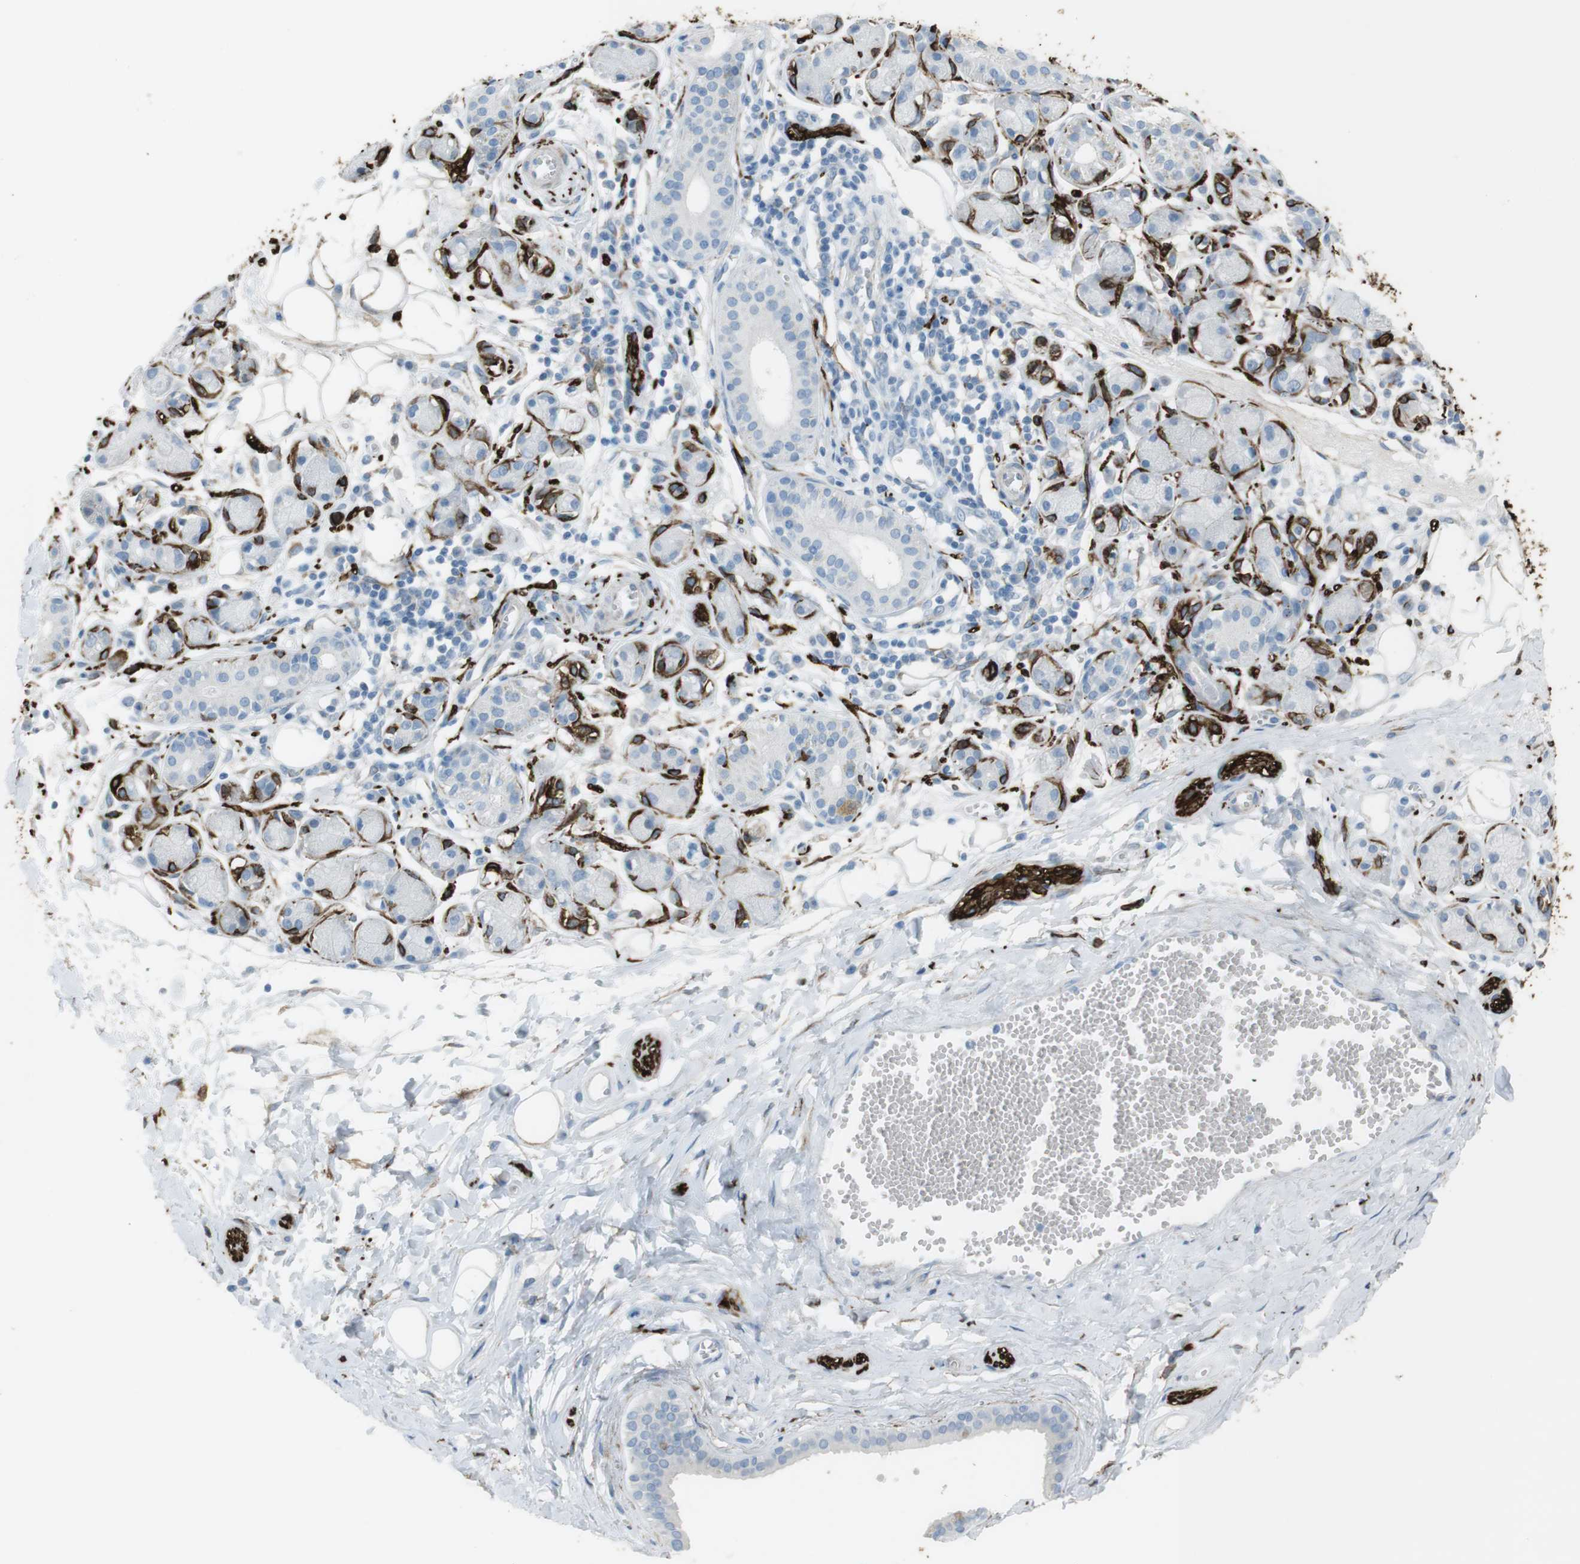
{"staining": {"intensity": "moderate", "quantity": ">75%", "location": "cytoplasmic/membranous"}, "tissue": "adipose tissue", "cell_type": "Adipocytes", "image_type": "normal", "snomed": [{"axis": "morphology", "description": "Normal tissue, NOS"}, {"axis": "morphology", "description": "Inflammation, NOS"}, {"axis": "topography", "description": "Salivary gland"}, {"axis": "topography", "description": "Peripheral nerve tissue"}], "caption": "Adipose tissue stained with DAB IHC demonstrates medium levels of moderate cytoplasmic/membranous positivity in about >75% of adipocytes. (DAB (3,3'-diaminobenzidine) = brown stain, brightfield microscopy at high magnification).", "gene": "TUBB2A", "patient": {"sex": "female", "age": 75}}